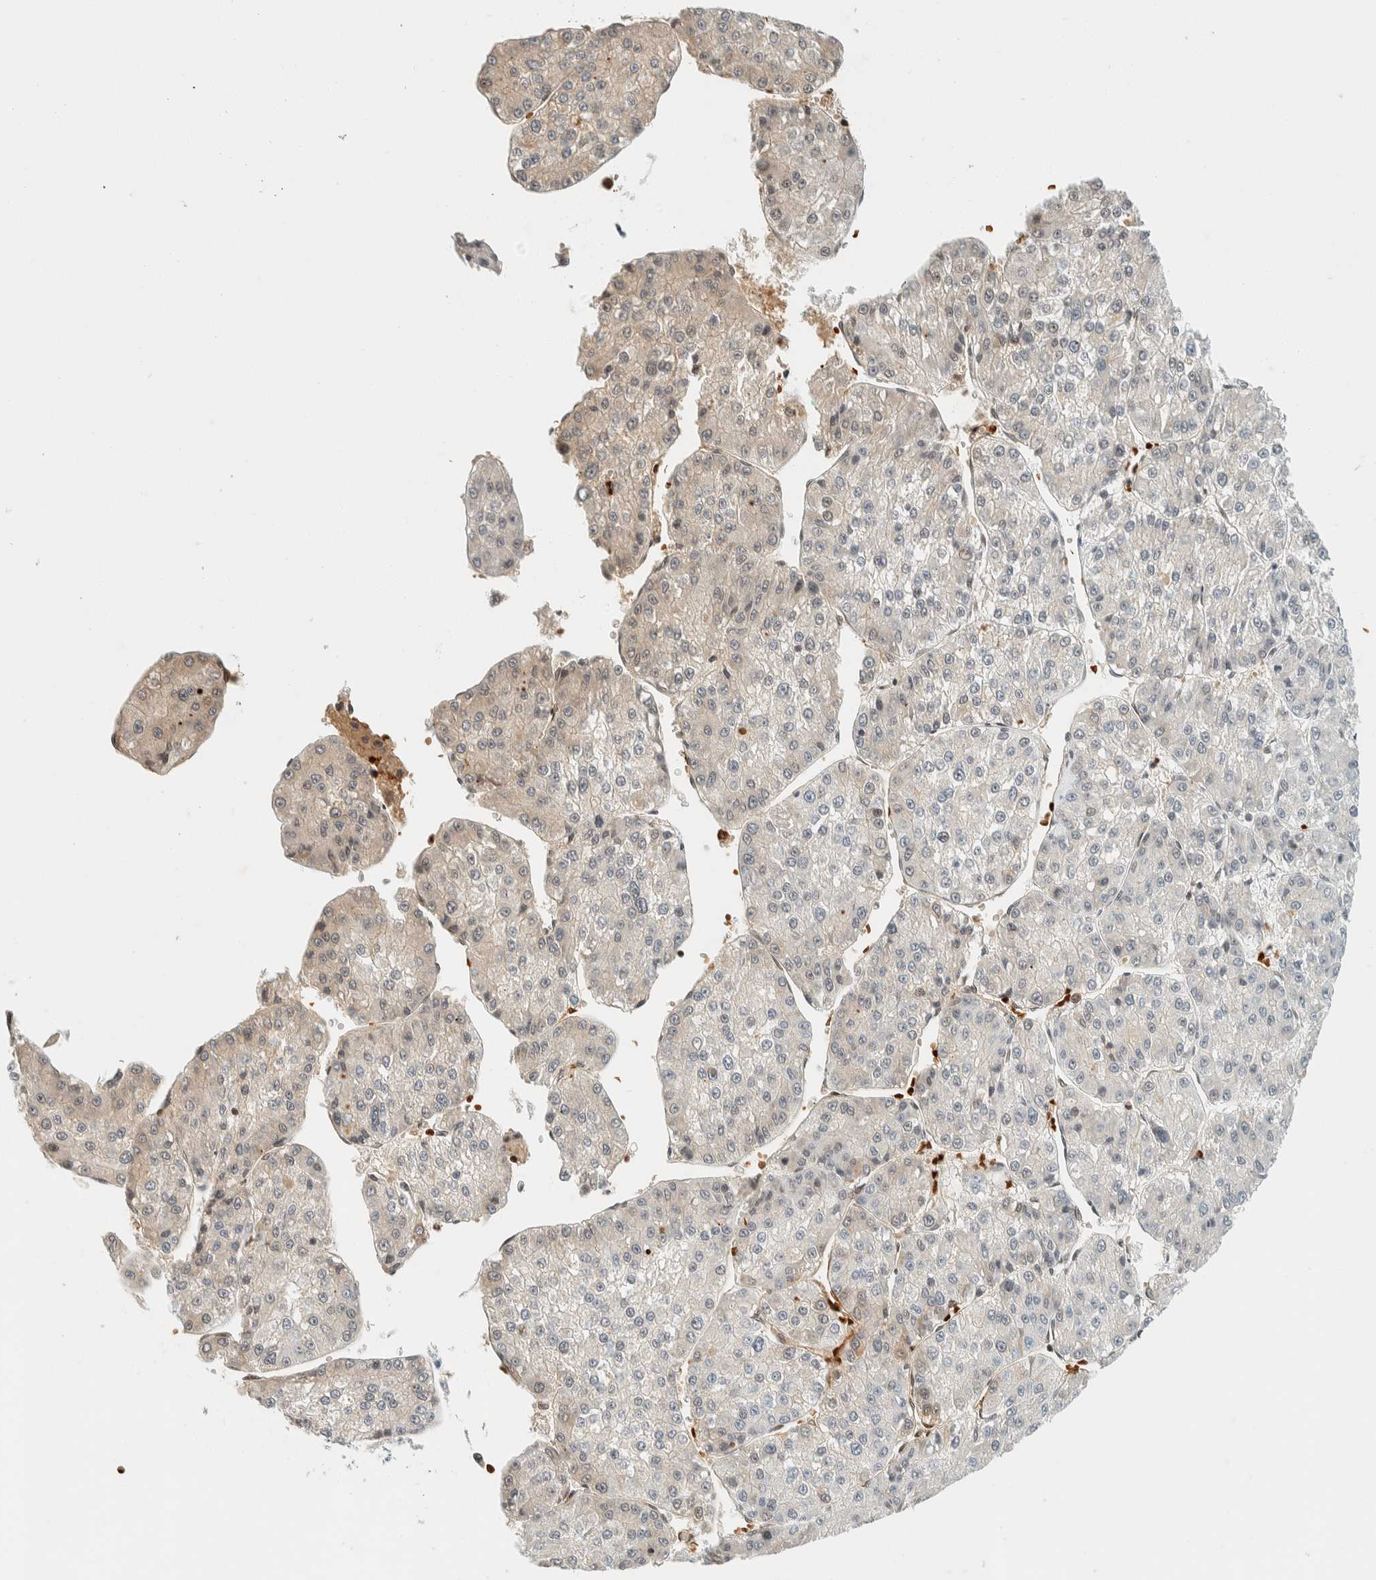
{"staining": {"intensity": "weak", "quantity": "25%-75%", "location": "cytoplasmic/membranous"}, "tissue": "liver cancer", "cell_type": "Tumor cells", "image_type": "cancer", "snomed": [{"axis": "morphology", "description": "Carcinoma, Hepatocellular, NOS"}, {"axis": "topography", "description": "Liver"}], "caption": "Hepatocellular carcinoma (liver) stained for a protein exhibits weak cytoplasmic/membranous positivity in tumor cells.", "gene": "TSTD2", "patient": {"sex": "female", "age": 73}}